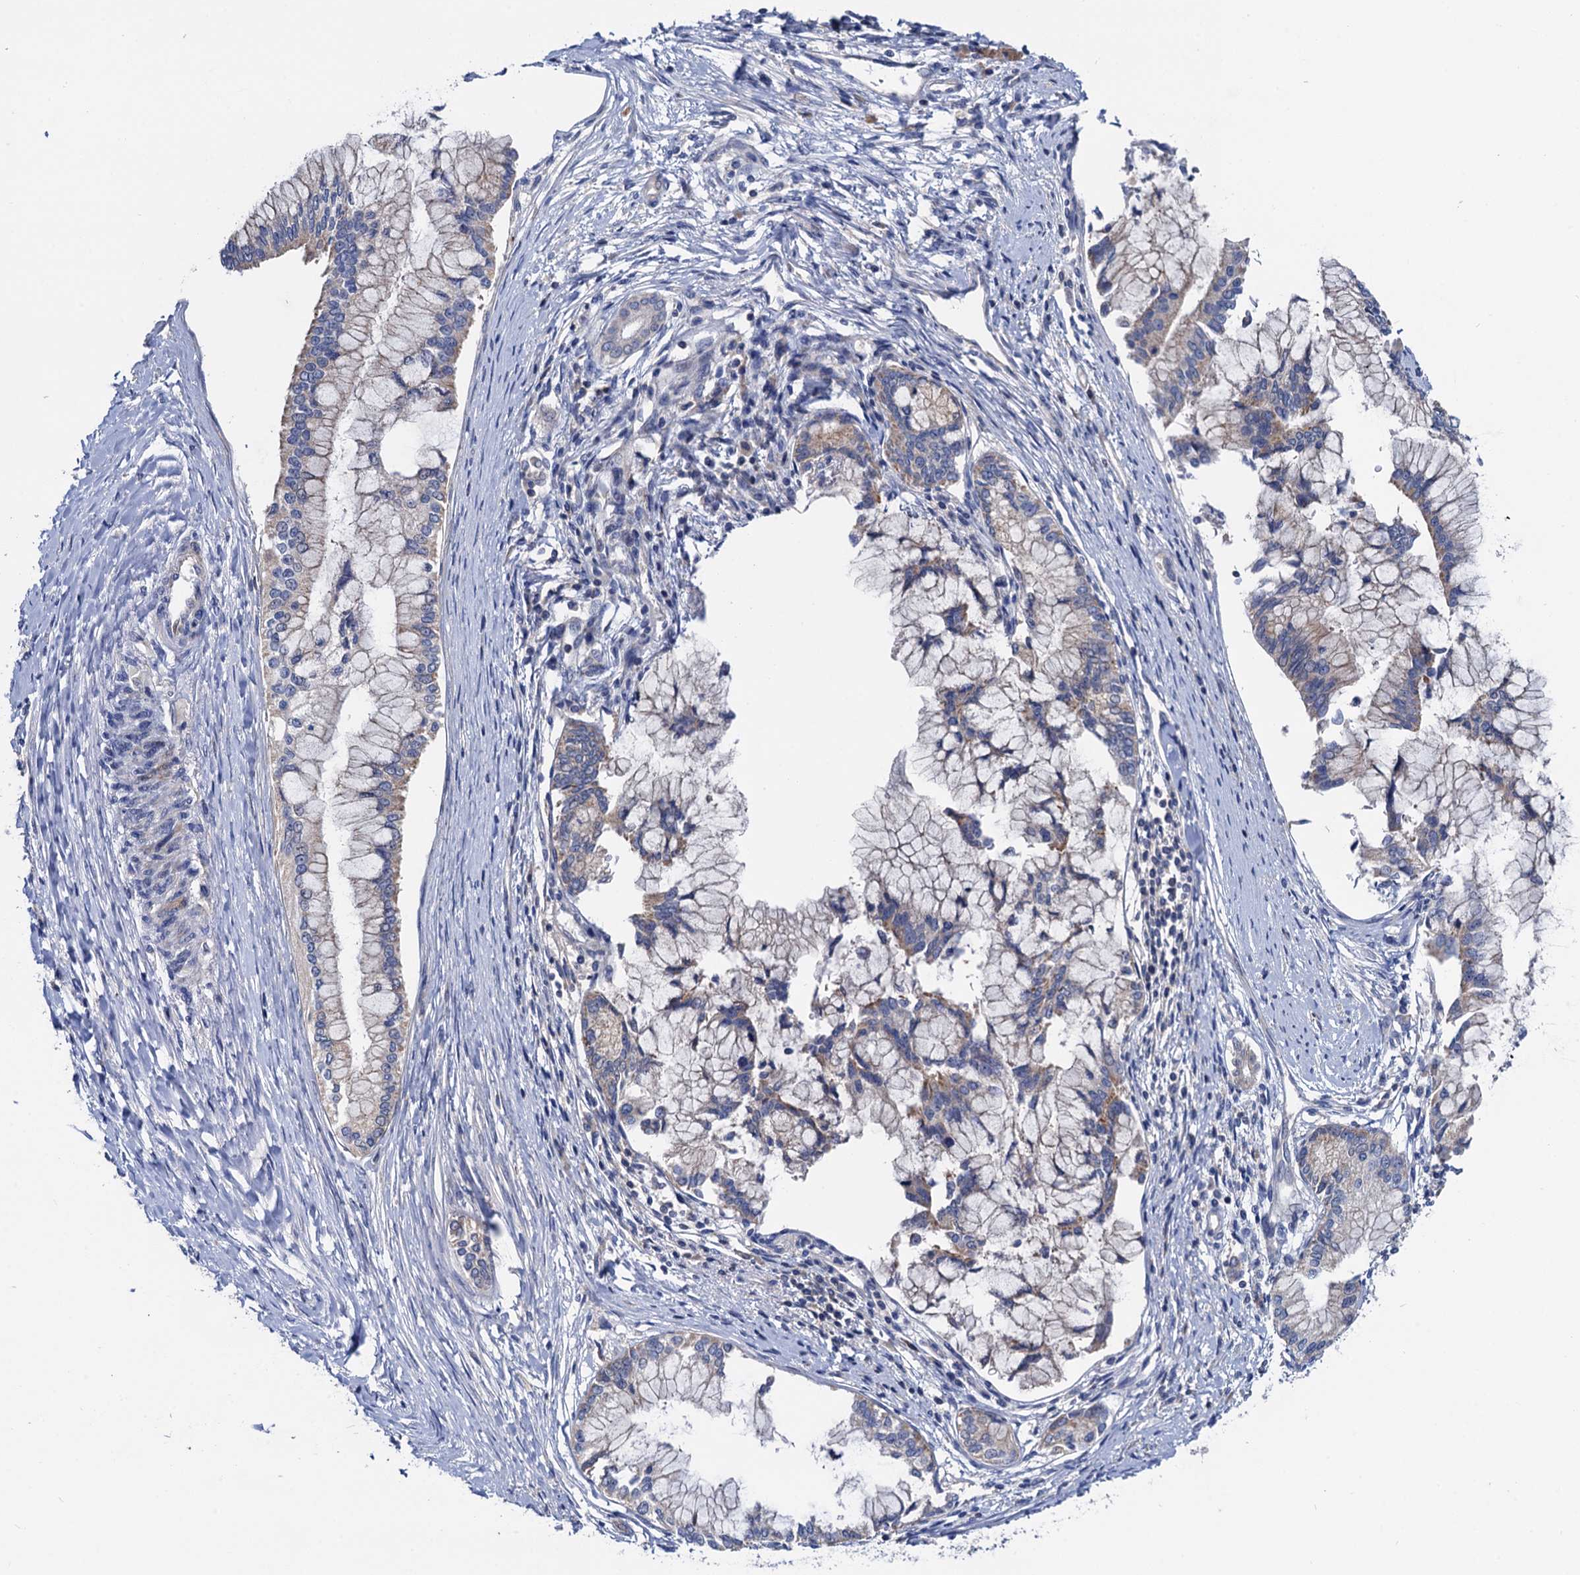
{"staining": {"intensity": "weak", "quantity": "<25%", "location": "cytoplasmic/membranous"}, "tissue": "pancreatic cancer", "cell_type": "Tumor cells", "image_type": "cancer", "snomed": [{"axis": "morphology", "description": "Adenocarcinoma, NOS"}, {"axis": "topography", "description": "Pancreas"}], "caption": "Tumor cells are negative for protein expression in human adenocarcinoma (pancreatic). (DAB (3,3'-diaminobenzidine) IHC visualized using brightfield microscopy, high magnification).", "gene": "MRPL48", "patient": {"sex": "male", "age": 46}}